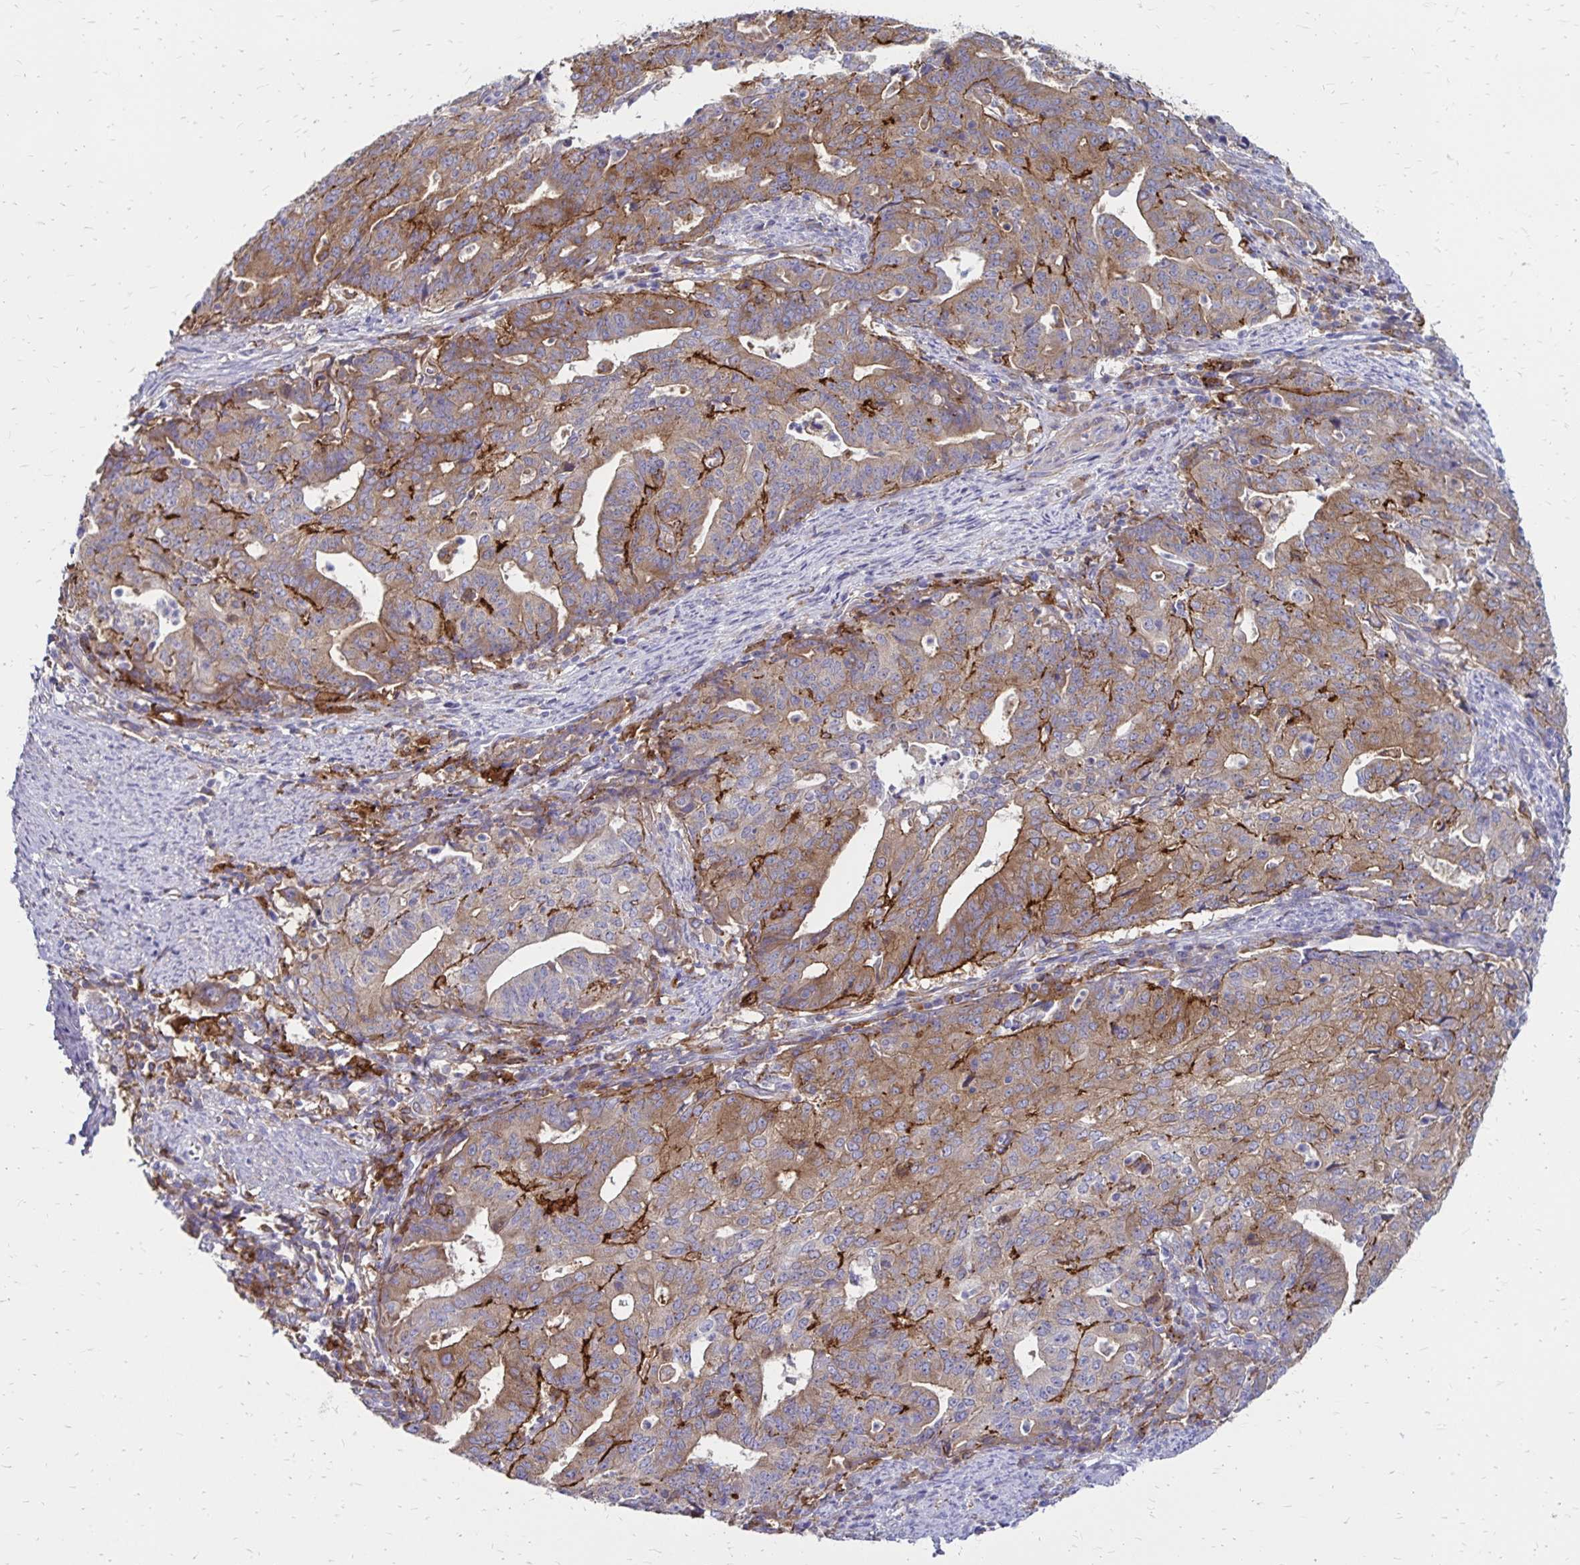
{"staining": {"intensity": "weak", "quantity": "25%-75%", "location": "cytoplasmic/membranous"}, "tissue": "endometrial cancer", "cell_type": "Tumor cells", "image_type": "cancer", "snomed": [{"axis": "morphology", "description": "Adenocarcinoma, NOS"}, {"axis": "topography", "description": "Endometrium"}], "caption": "Immunohistochemistry image of endometrial adenocarcinoma stained for a protein (brown), which reveals low levels of weak cytoplasmic/membranous staining in about 25%-75% of tumor cells.", "gene": "TNS3", "patient": {"sex": "female", "age": 82}}